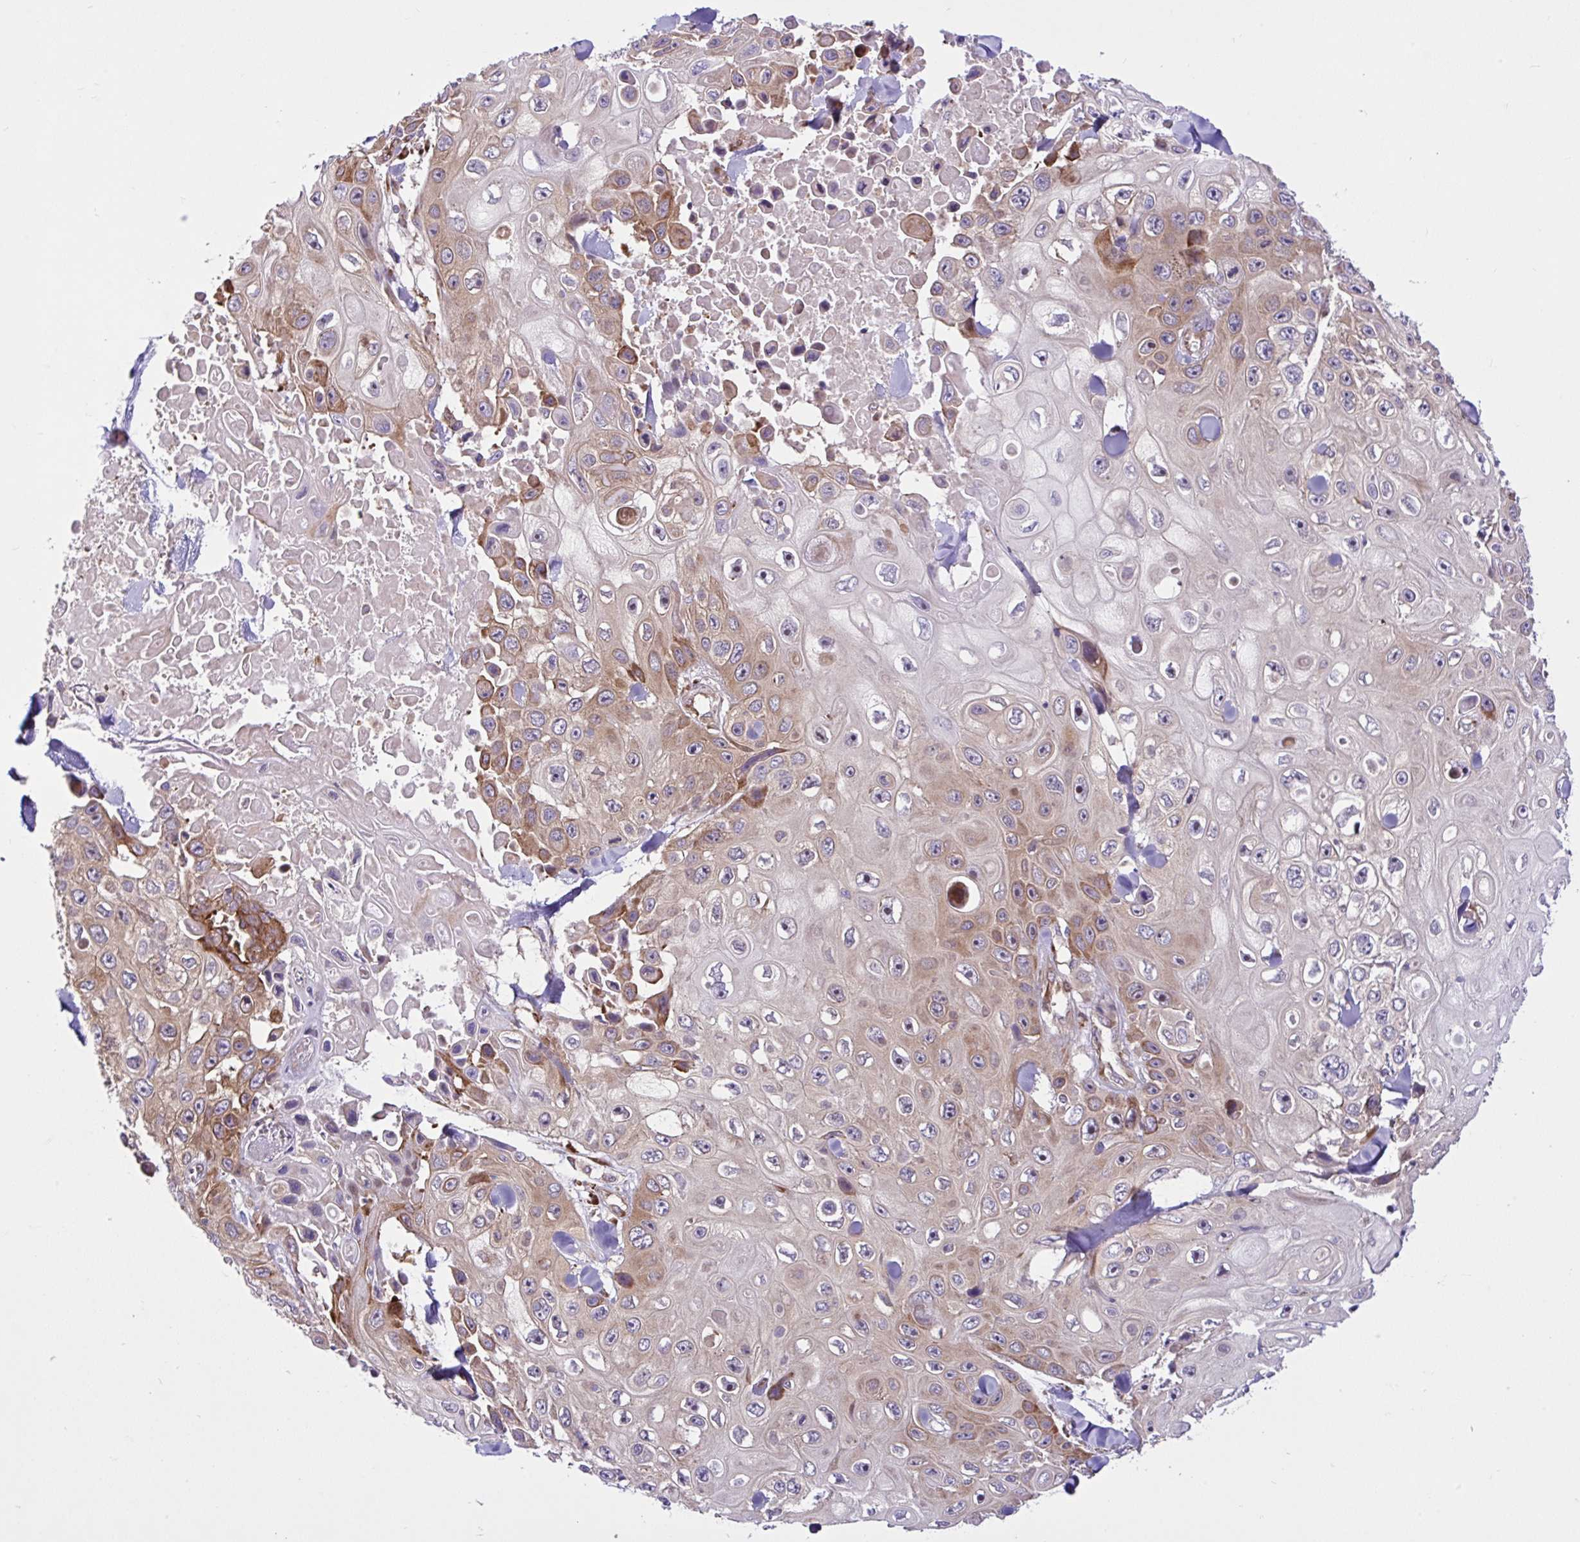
{"staining": {"intensity": "moderate", "quantity": "25%-75%", "location": "cytoplasmic/membranous"}, "tissue": "skin cancer", "cell_type": "Tumor cells", "image_type": "cancer", "snomed": [{"axis": "morphology", "description": "Squamous cell carcinoma, NOS"}, {"axis": "topography", "description": "Skin"}], "caption": "An immunohistochemistry (IHC) photomicrograph of tumor tissue is shown. Protein staining in brown shows moderate cytoplasmic/membranous positivity in skin cancer within tumor cells.", "gene": "NTPCR", "patient": {"sex": "male", "age": 82}}